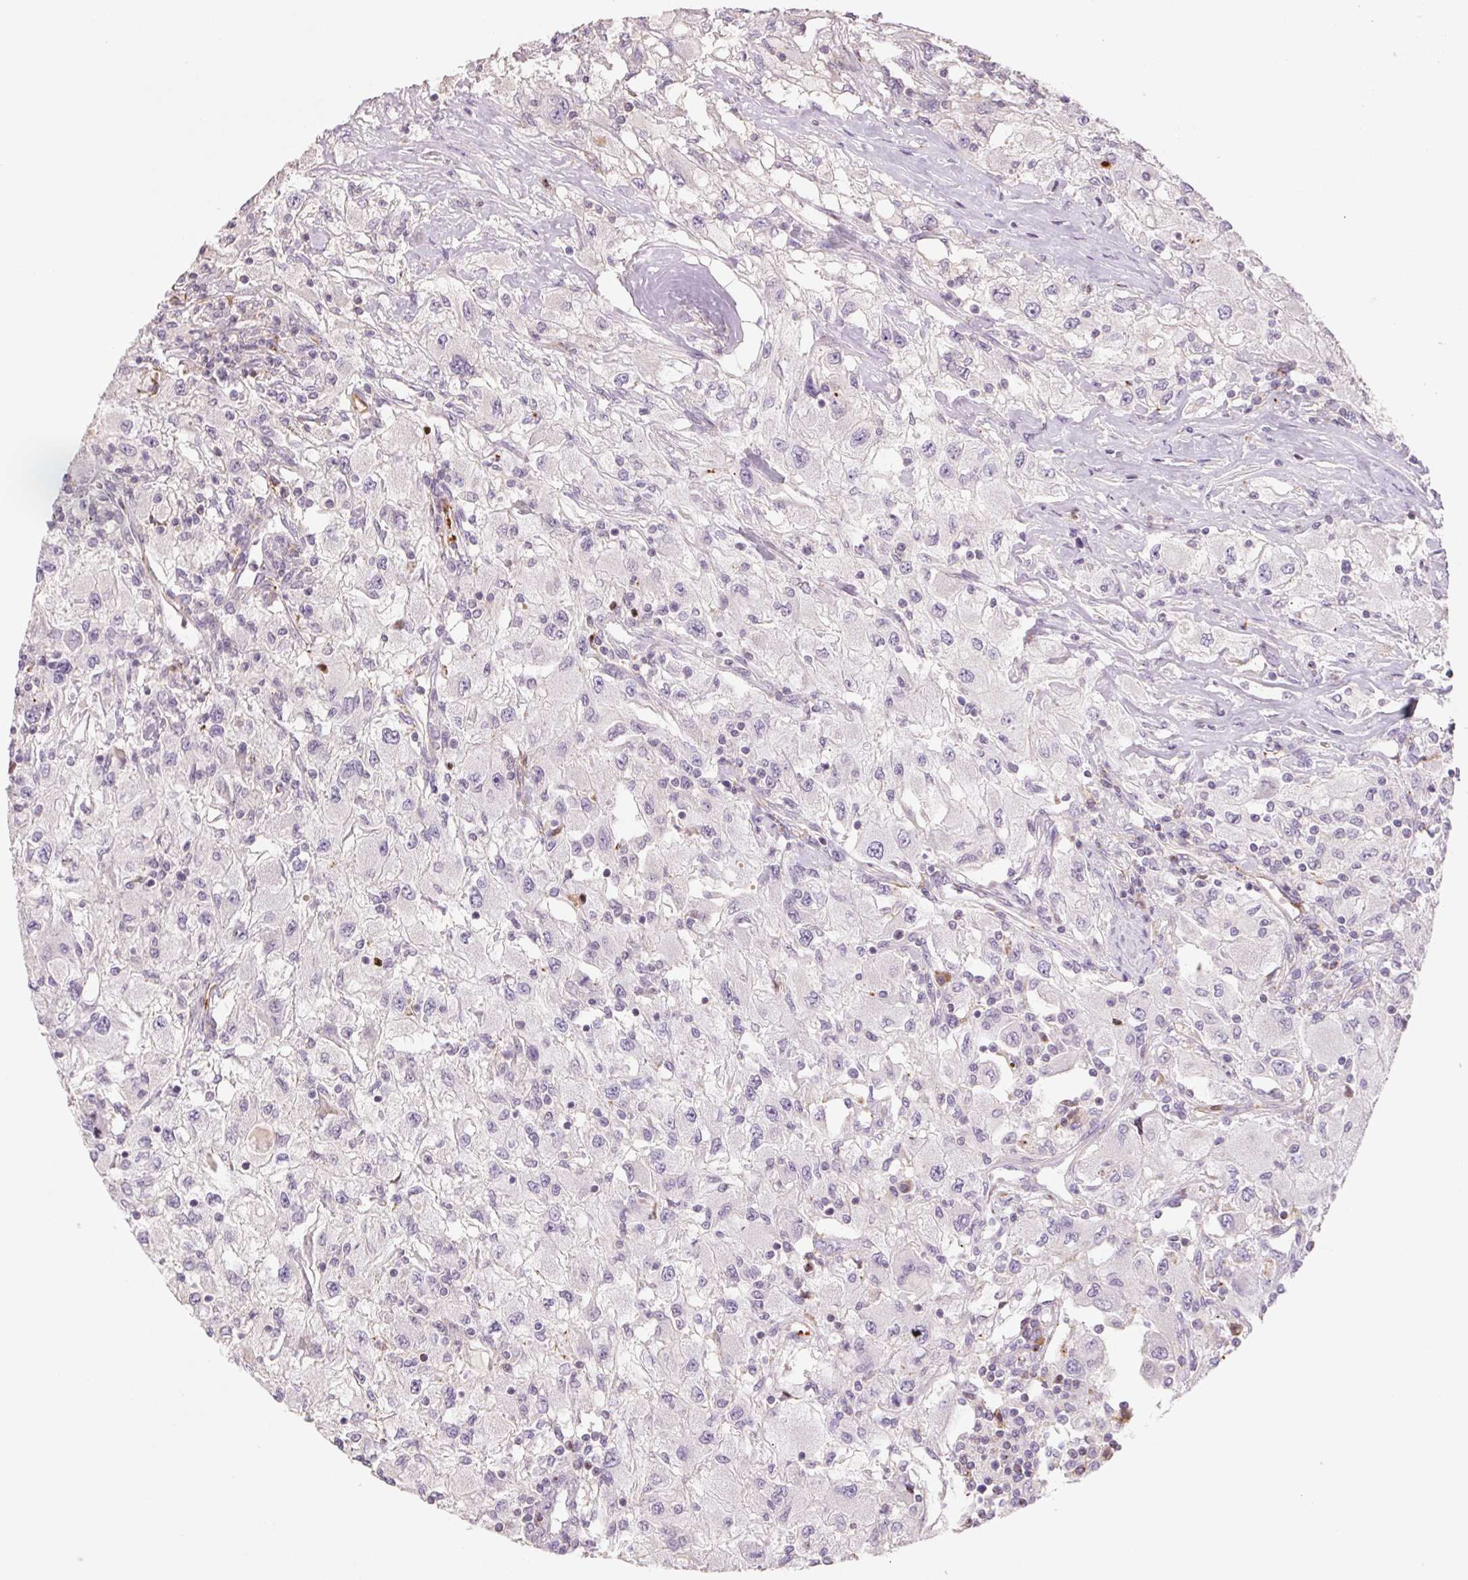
{"staining": {"intensity": "negative", "quantity": "none", "location": "none"}, "tissue": "renal cancer", "cell_type": "Tumor cells", "image_type": "cancer", "snomed": [{"axis": "morphology", "description": "Adenocarcinoma, NOS"}, {"axis": "topography", "description": "Kidney"}], "caption": "Renal cancer (adenocarcinoma) was stained to show a protein in brown. There is no significant positivity in tumor cells.", "gene": "ANKRD13B", "patient": {"sex": "female", "age": 67}}